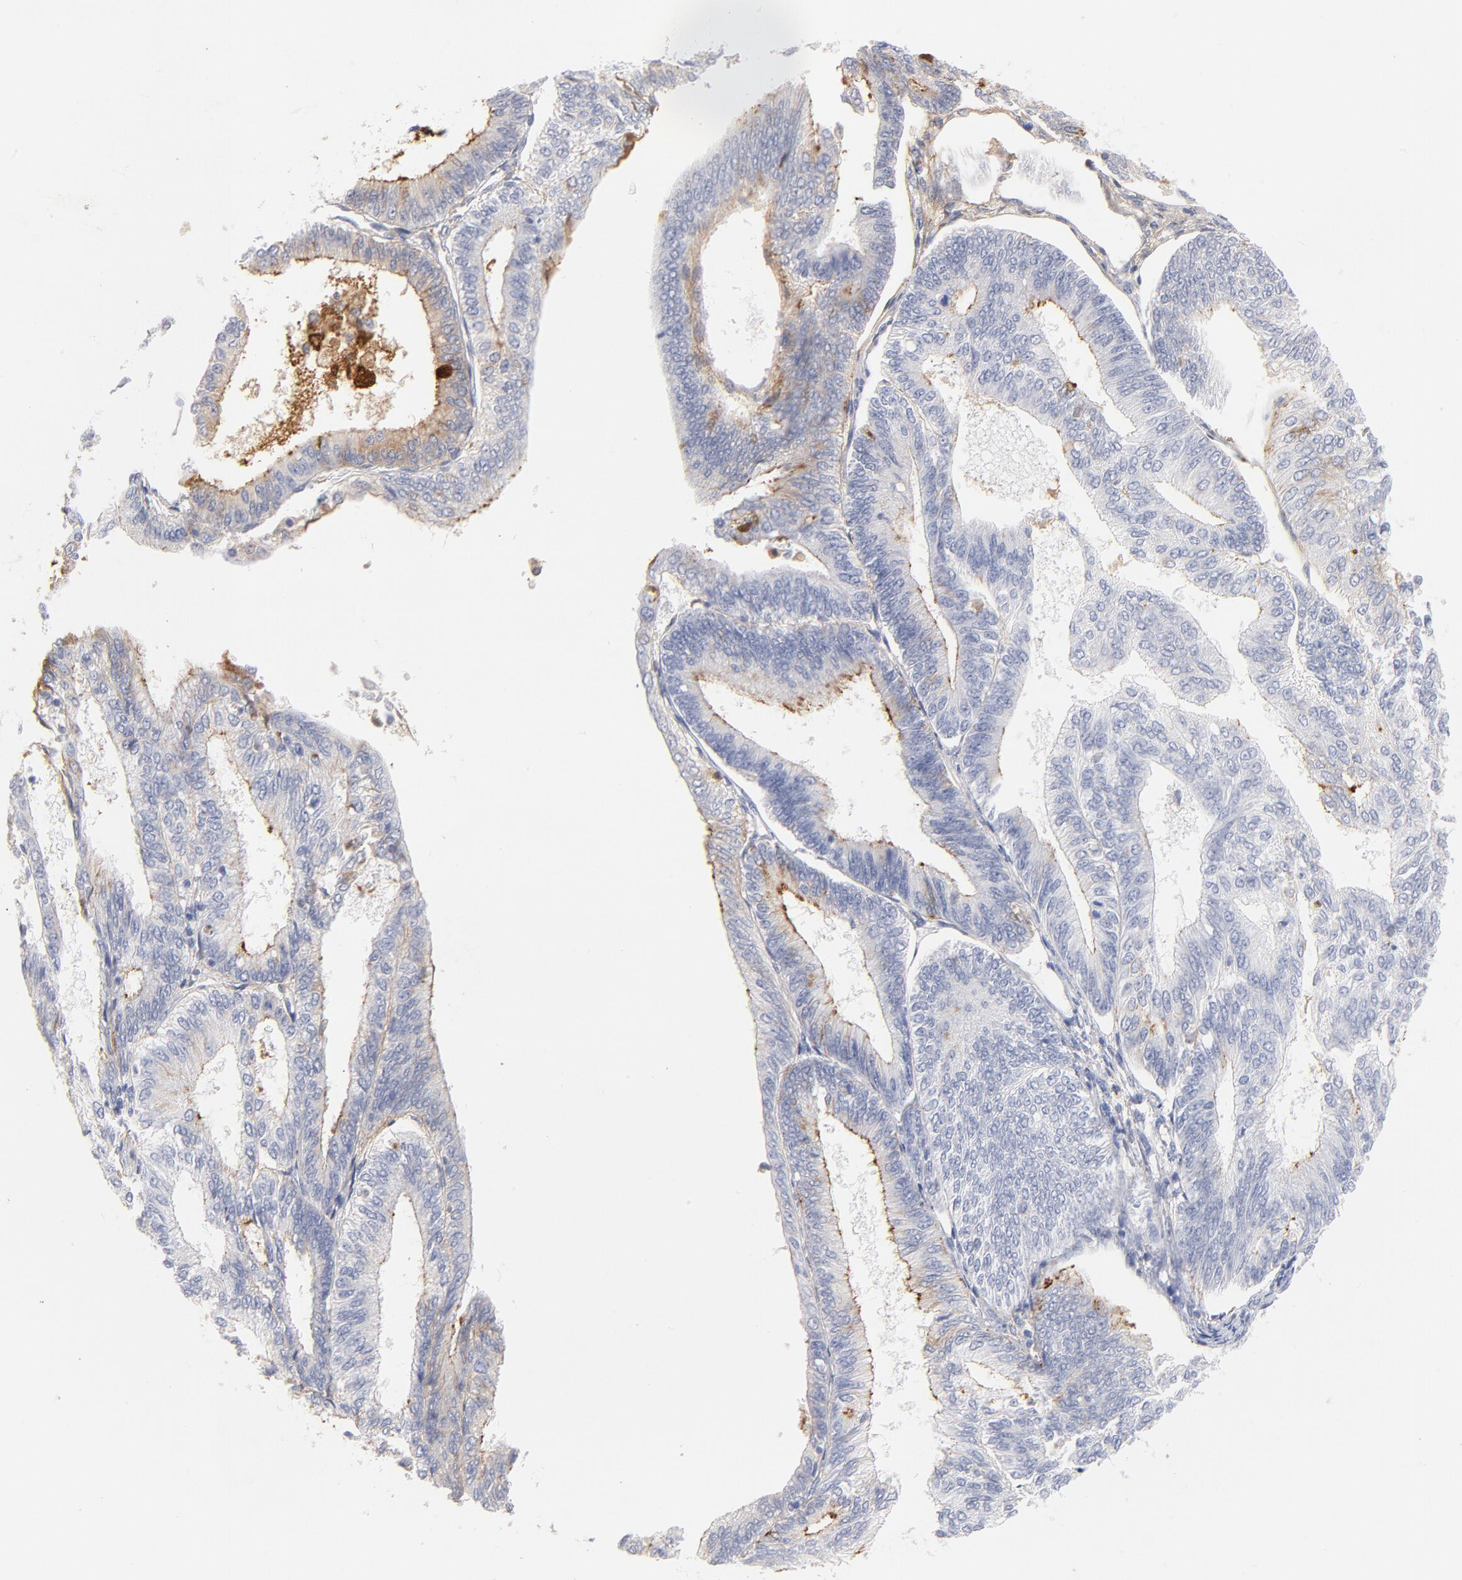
{"staining": {"intensity": "negative", "quantity": "none", "location": "none"}, "tissue": "endometrial cancer", "cell_type": "Tumor cells", "image_type": "cancer", "snomed": [{"axis": "morphology", "description": "Adenocarcinoma, NOS"}, {"axis": "topography", "description": "Endometrium"}], "caption": "An immunohistochemistry (IHC) image of adenocarcinoma (endometrial) is shown. There is no staining in tumor cells of adenocarcinoma (endometrial).", "gene": "C3", "patient": {"sex": "female", "age": 55}}